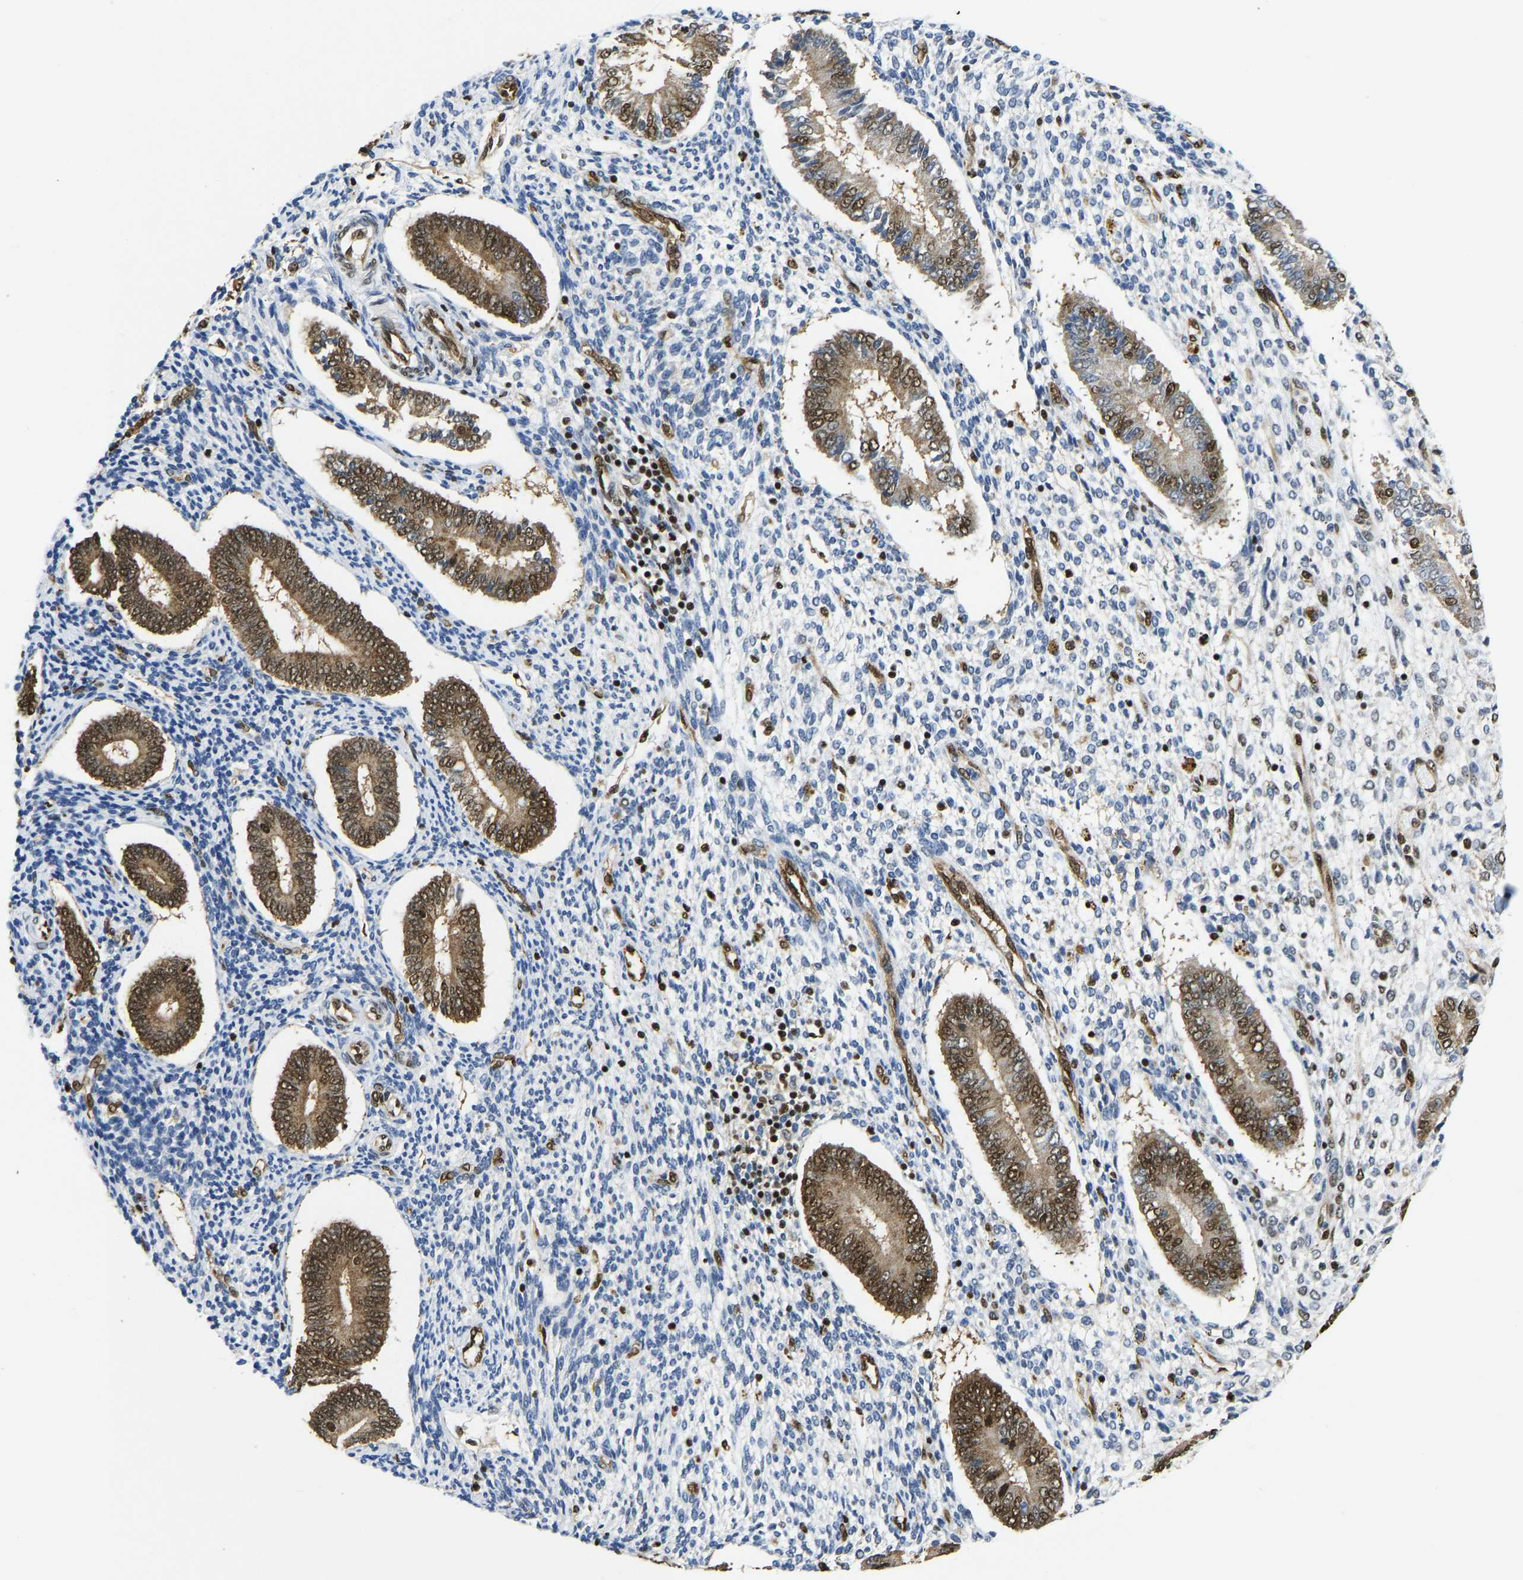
{"staining": {"intensity": "moderate", "quantity": "25%-75%", "location": "nuclear"}, "tissue": "endometrium", "cell_type": "Cells in endometrial stroma", "image_type": "normal", "snomed": [{"axis": "morphology", "description": "Normal tissue, NOS"}, {"axis": "topography", "description": "Endometrium"}], "caption": "Moderate nuclear staining for a protein is identified in approximately 25%-75% of cells in endometrial stroma of normal endometrium using immunohistochemistry.", "gene": "ZSCAN20", "patient": {"sex": "female", "age": 42}}